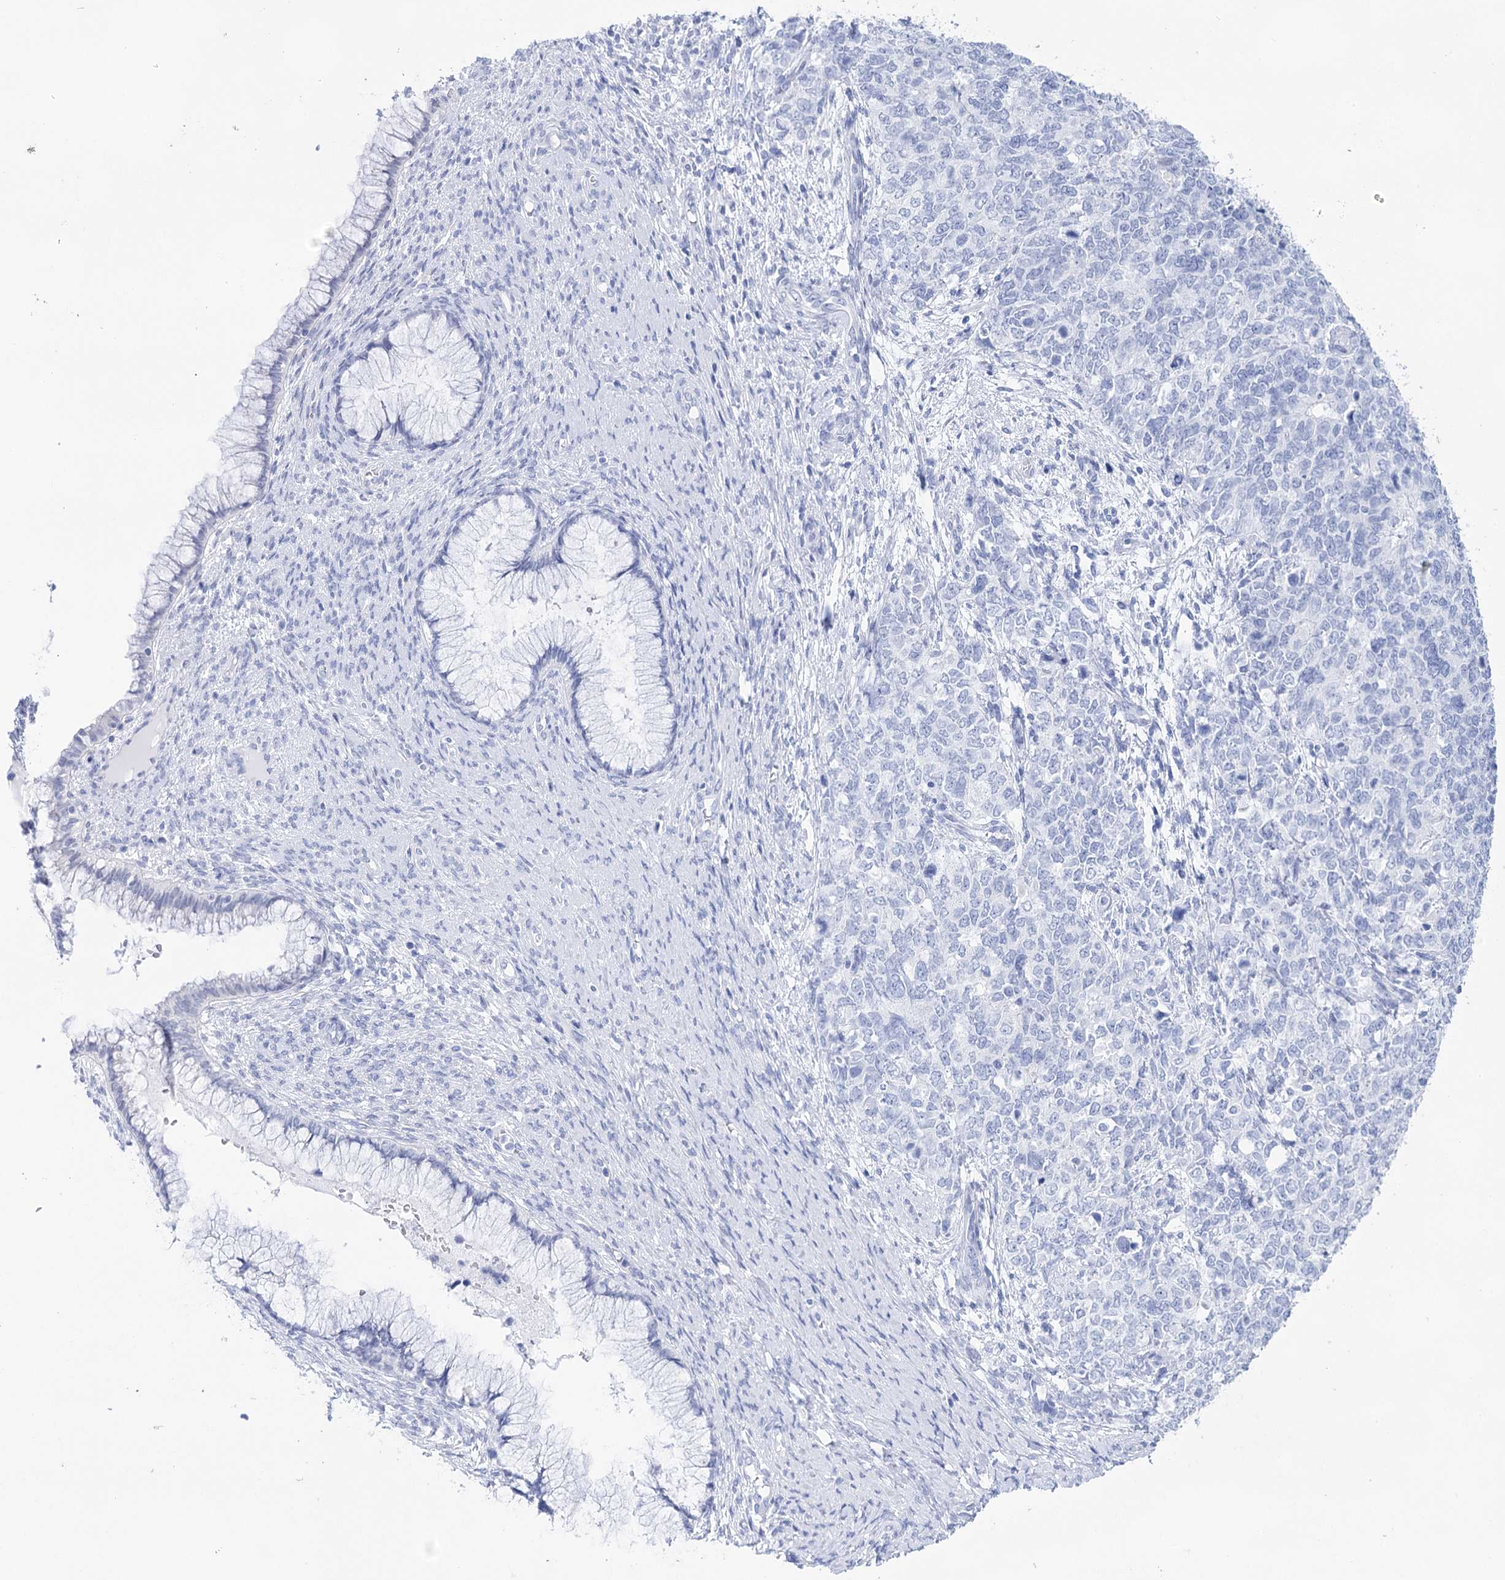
{"staining": {"intensity": "negative", "quantity": "none", "location": "none"}, "tissue": "cervical cancer", "cell_type": "Tumor cells", "image_type": "cancer", "snomed": [{"axis": "morphology", "description": "Squamous cell carcinoma, NOS"}, {"axis": "topography", "description": "Cervix"}], "caption": "Cervical squamous cell carcinoma stained for a protein using immunohistochemistry (IHC) reveals no staining tumor cells.", "gene": "LALBA", "patient": {"sex": "female", "age": 63}}